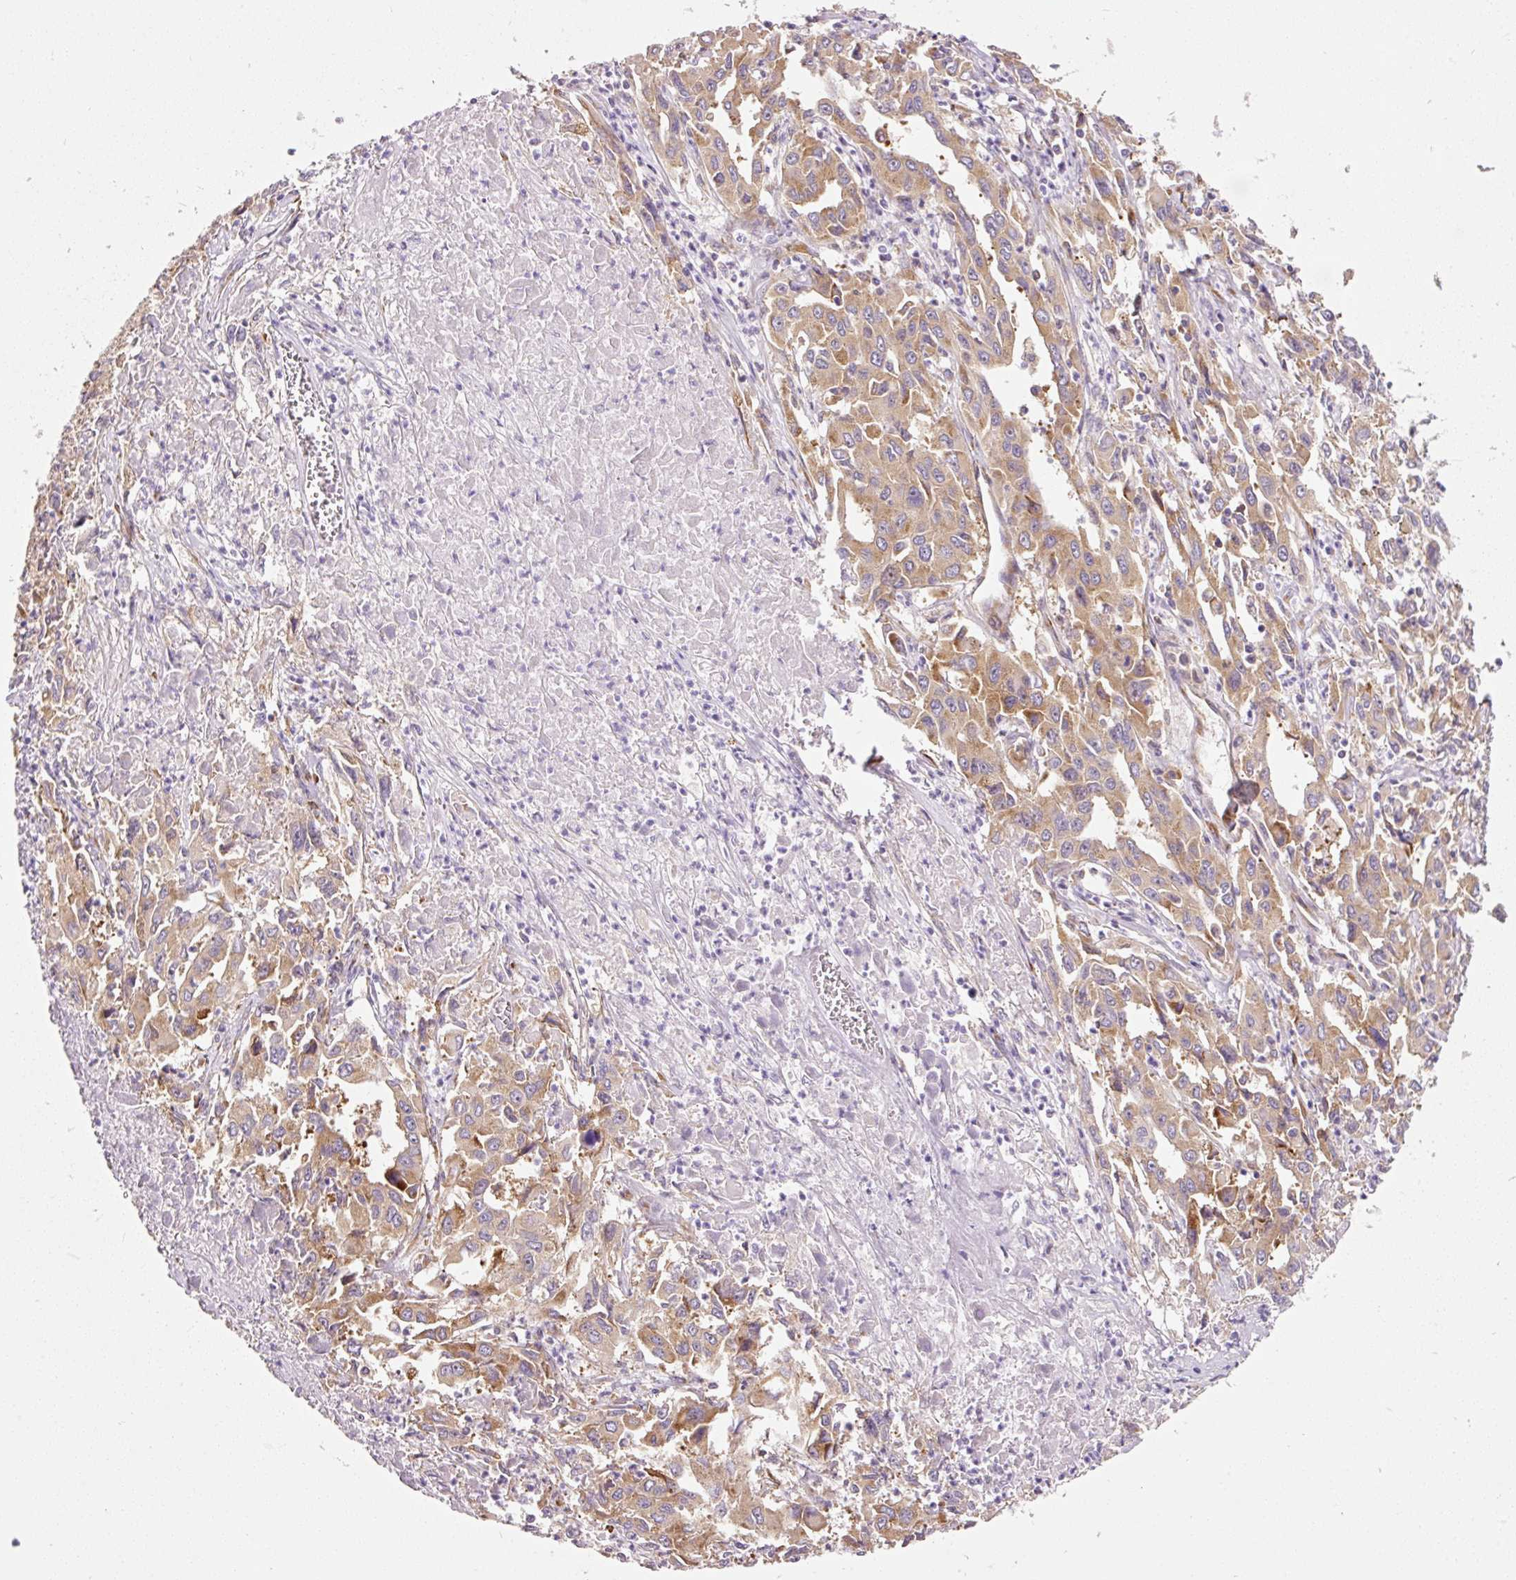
{"staining": {"intensity": "moderate", "quantity": ">75%", "location": "cytoplasmic/membranous"}, "tissue": "liver cancer", "cell_type": "Tumor cells", "image_type": "cancer", "snomed": [{"axis": "morphology", "description": "Carcinoma, Hepatocellular, NOS"}, {"axis": "topography", "description": "Liver"}], "caption": "A histopathology image of hepatocellular carcinoma (liver) stained for a protein reveals moderate cytoplasmic/membranous brown staining in tumor cells. (DAB = brown stain, brightfield microscopy at high magnification).", "gene": "RPL10A", "patient": {"sex": "male", "age": 63}}